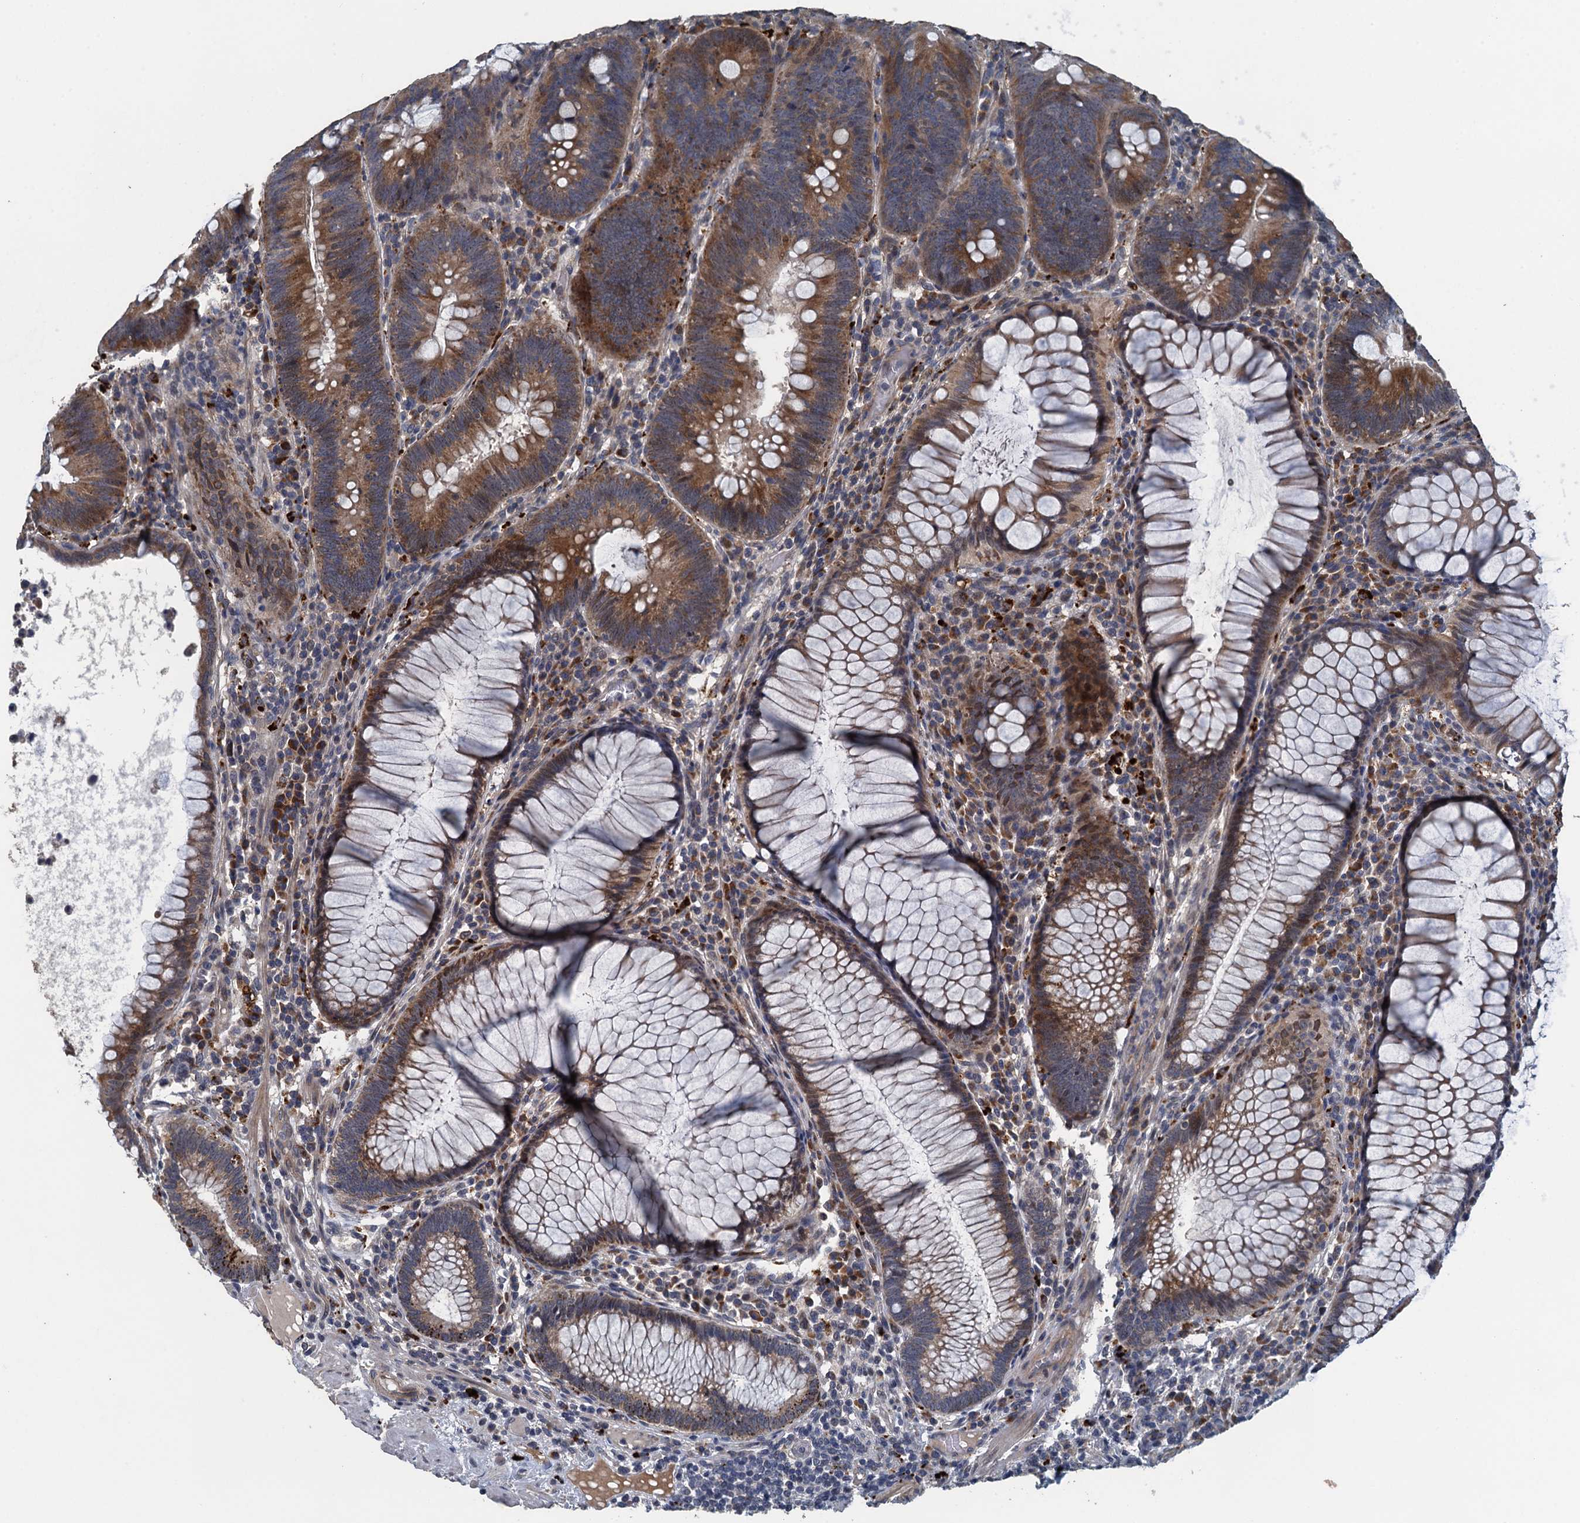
{"staining": {"intensity": "moderate", "quantity": ">75%", "location": "cytoplasmic/membranous"}, "tissue": "colorectal cancer", "cell_type": "Tumor cells", "image_type": "cancer", "snomed": [{"axis": "morphology", "description": "Adenocarcinoma, NOS"}, {"axis": "topography", "description": "Rectum"}], "caption": "Adenocarcinoma (colorectal) stained for a protein shows moderate cytoplasmic/membranous positivity in tumor cells. Using DAB (3,3'-diaminobenzidine) (brown) and hematoxylin (blue) stains, captured at high magnification using brightfield microscopy.", "gene": "AGRN", "patient": {"sex": "female", "age": 75}}